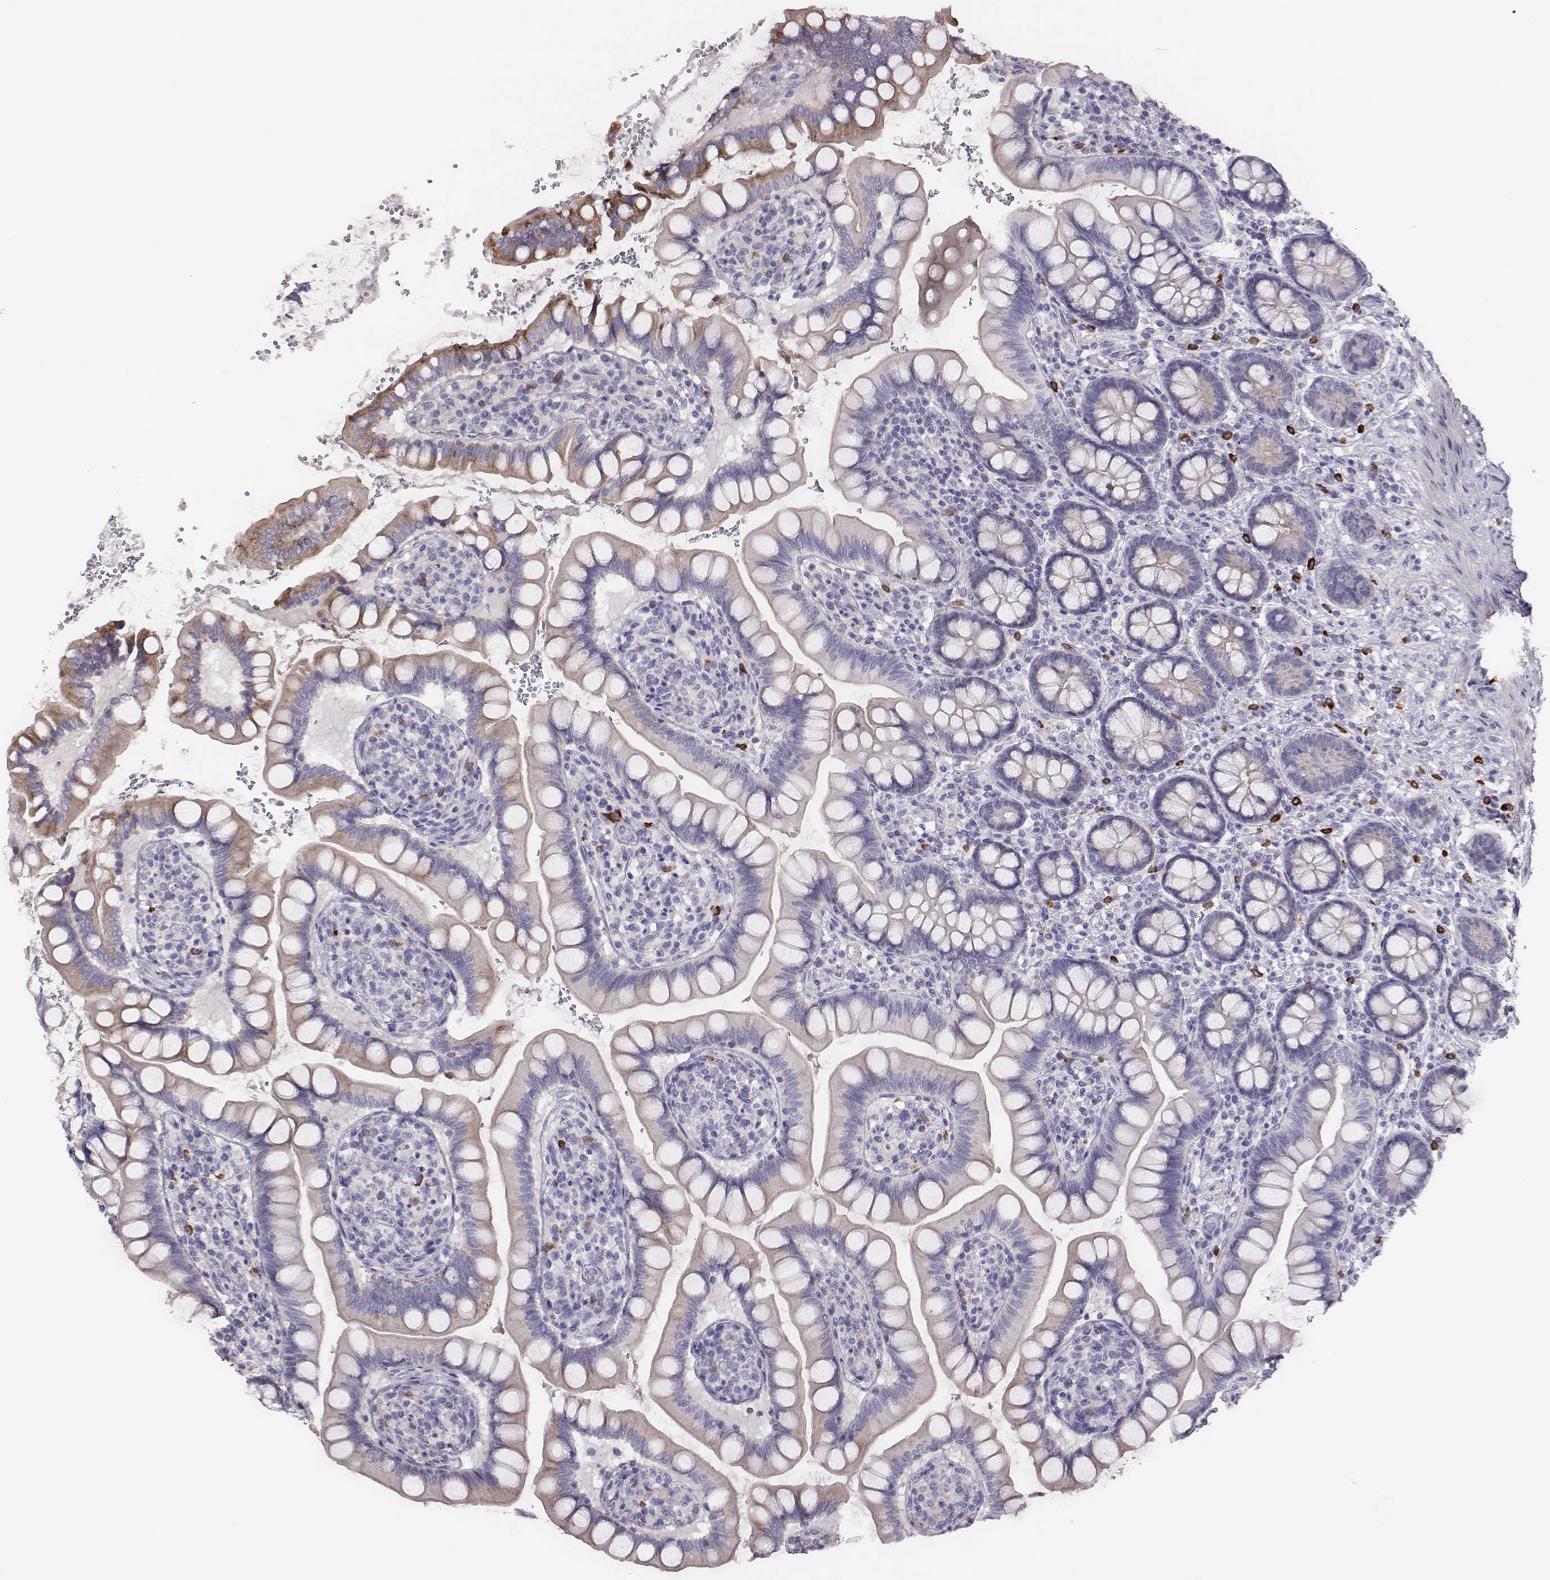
{"staining": {"intensity": "weak", "quantity": "<25%", "location": "cytoplasmic/membranous"}, "tissue": "small intestine", "cell_type": "Glandular cells", "image_type": "normal", "snomed": [{"axis": "morphology", "description": "Normal tissue, NOS"}, {"axis": "topography", "description": "Small intestine"}], "caption": "Immunohistochemistry (IHC) of benign small intestine displays no expression in glandular cells.", "gene": "P2RY10", "patient": {"sex": "female", "age": 56}}